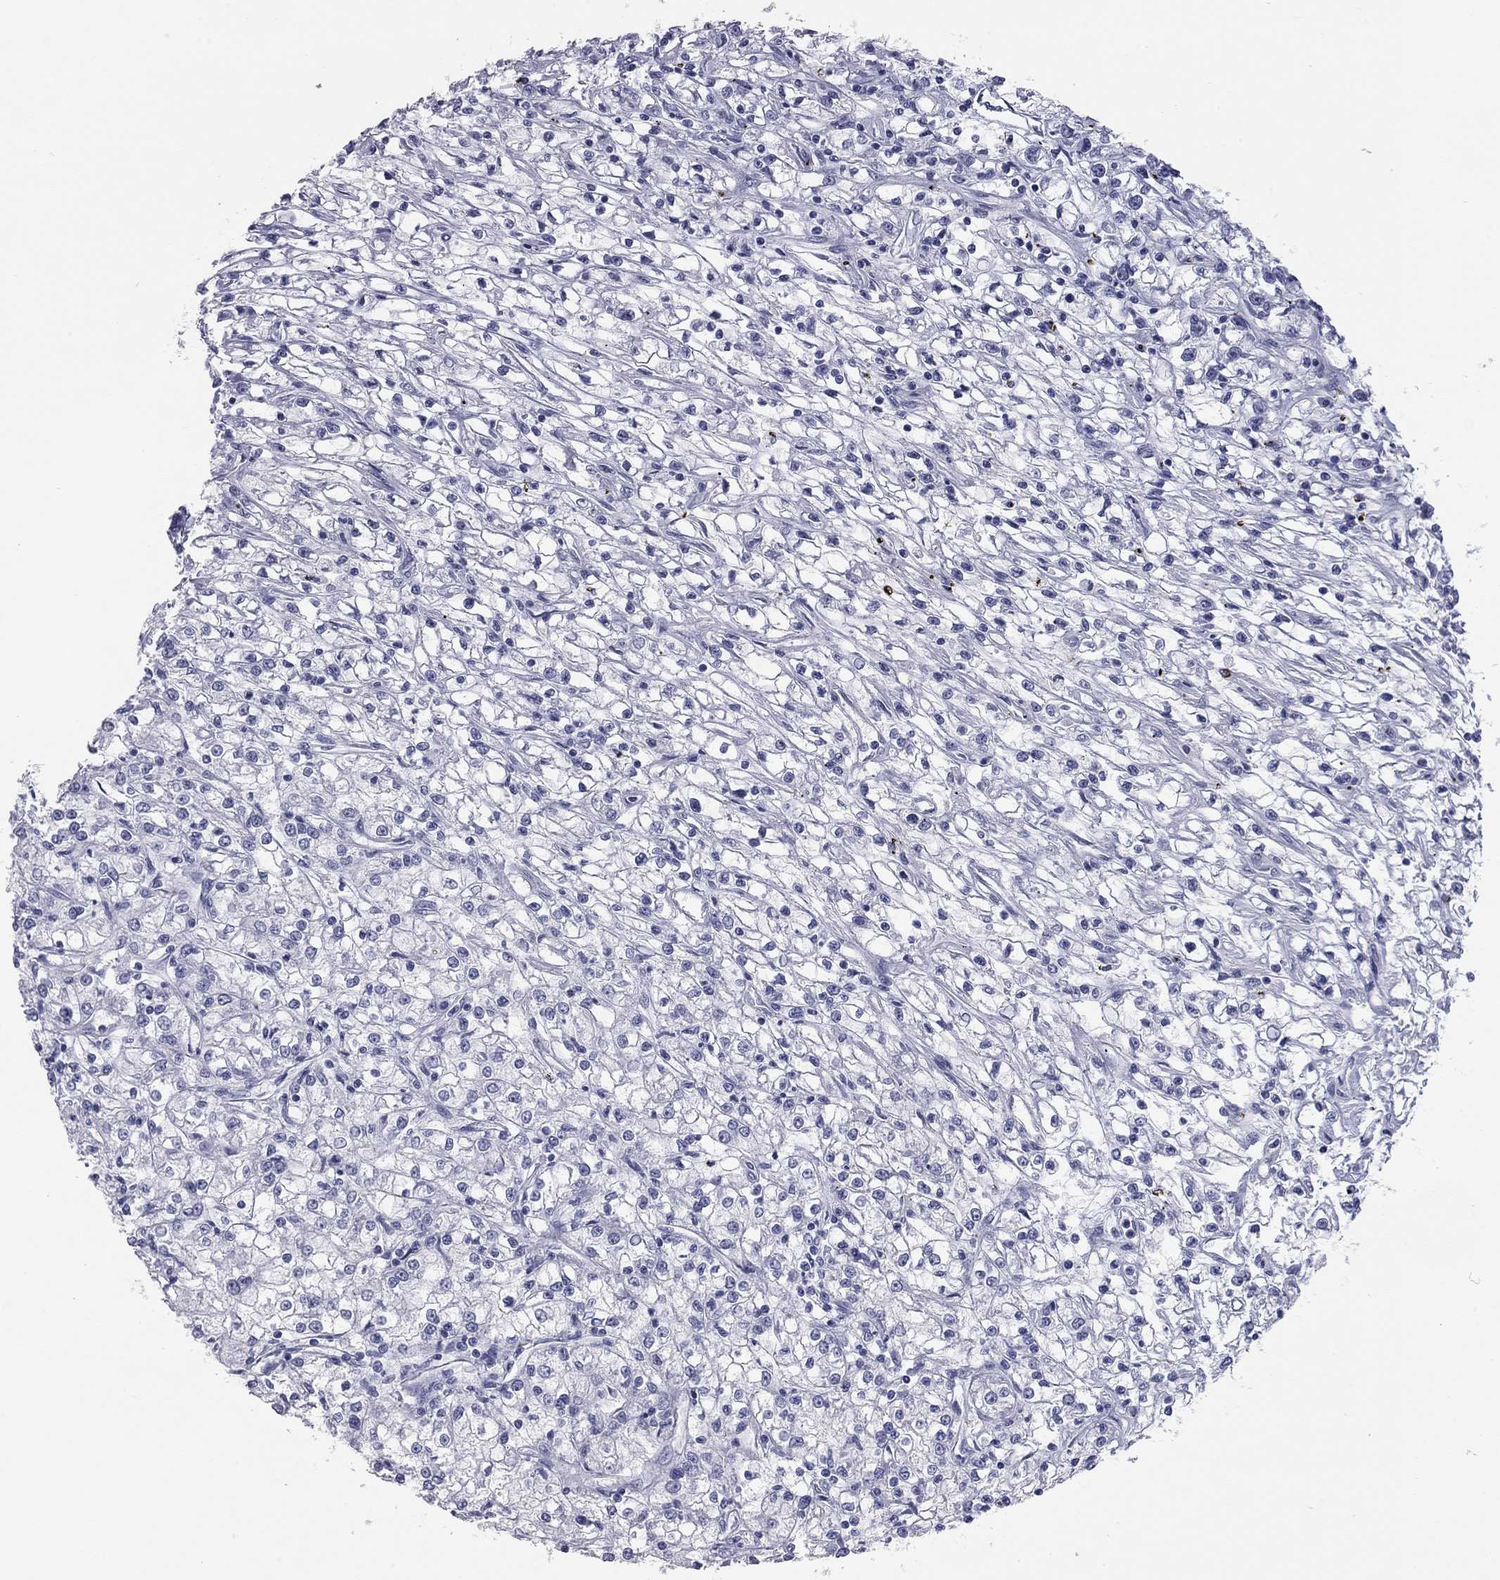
{"staining": {"intensity": "negative", "quantity": "none", "location": "none"}, "tissue": "renal cancer", "cell_type": "Tumor cells", "image_type": "cancer", "snomed": [{"axis": "morphology", "description": "Adenocarcinoma, NOS"}, {"axis": "topography", "description": "Kidney"}], "caption": "Tumor cells are negative for protein expression in human renal cancer.", "gene": "AK8", "patient": {"sex": "female", "age": 59}}